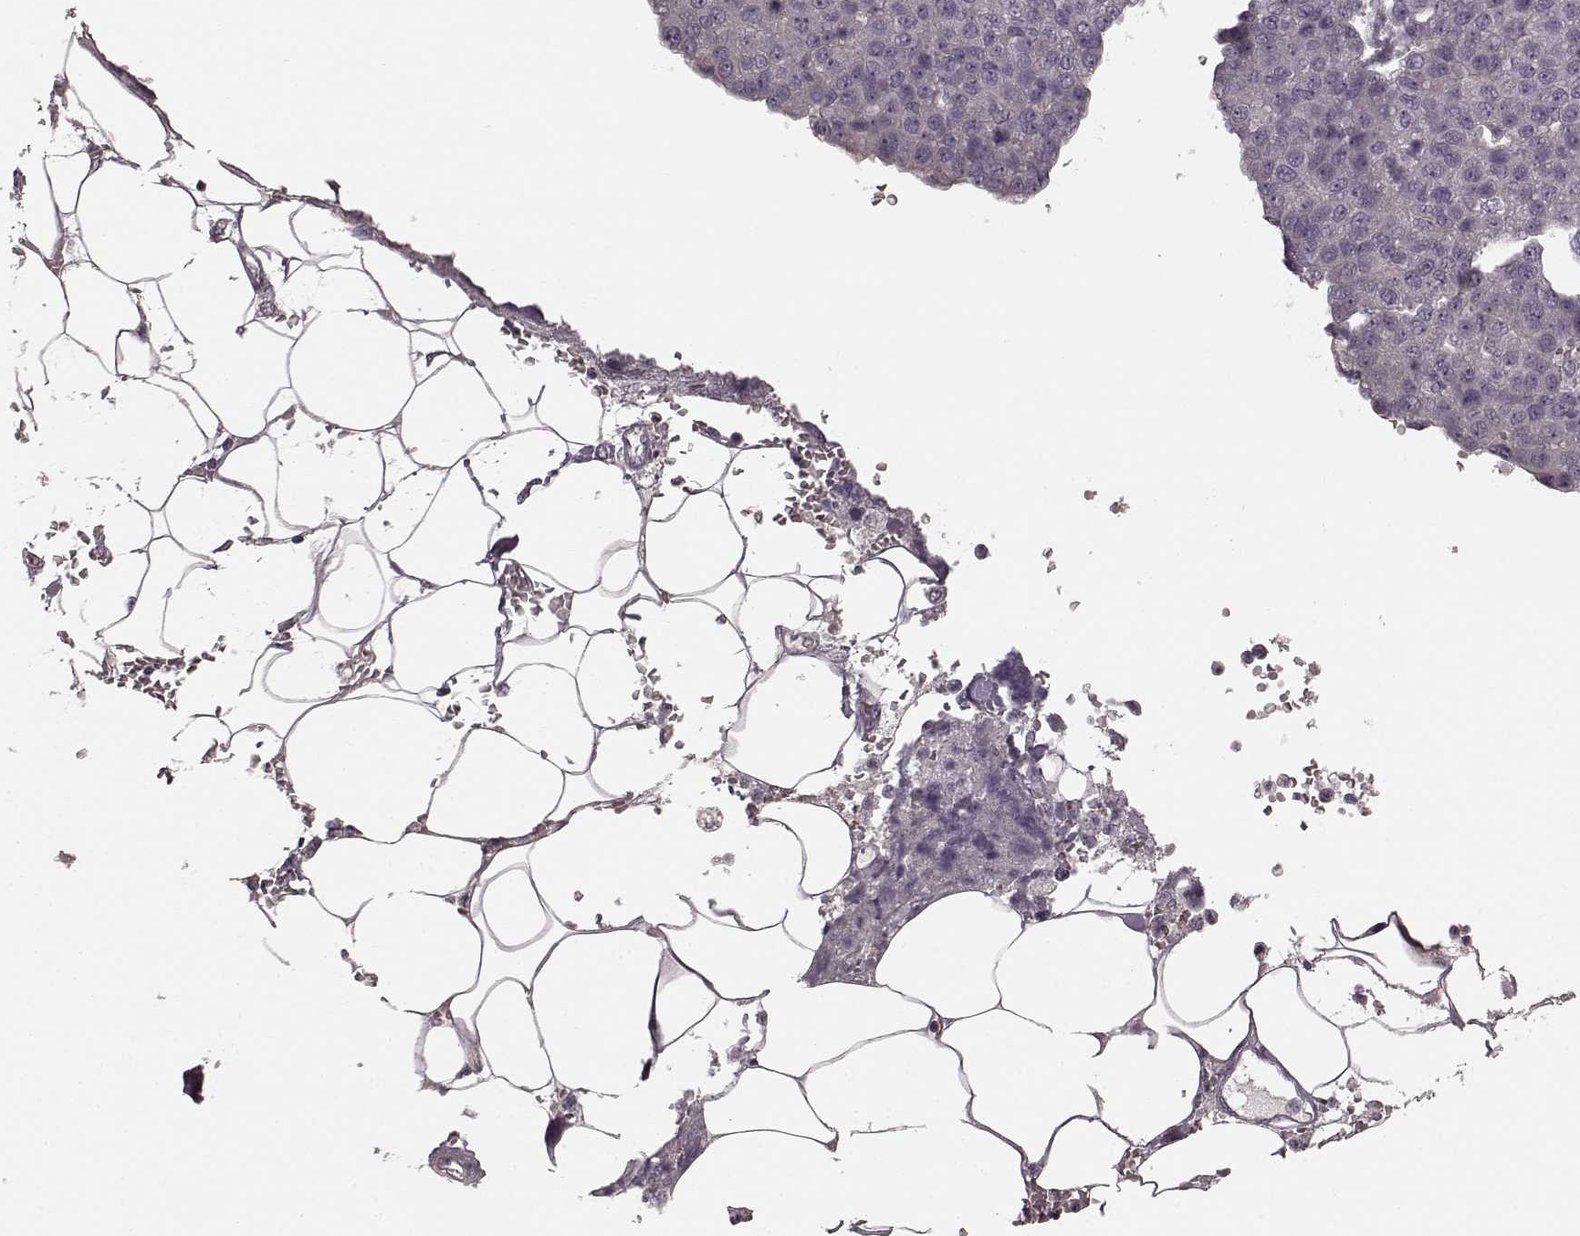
{"staining": {"intensity": "negative", "quantity": "none", "location": "none"}, "tissue": "pancreatic cancer", "cell_type": "Tumor cells", "image_type": "cancer", "snomed": [{"axis": "morphology", "description": "Adenocarcinoma, NOS"}, {"axis": "topography", "description": "Pancreas"}], "caption": "DAB immunohistochemical staining of adenocarcinoma (pancreatic) demonstrates no significant positivity in tumor cells.", "gene": "PRKCE", "patient": {"sex": "female", "age": 61}}